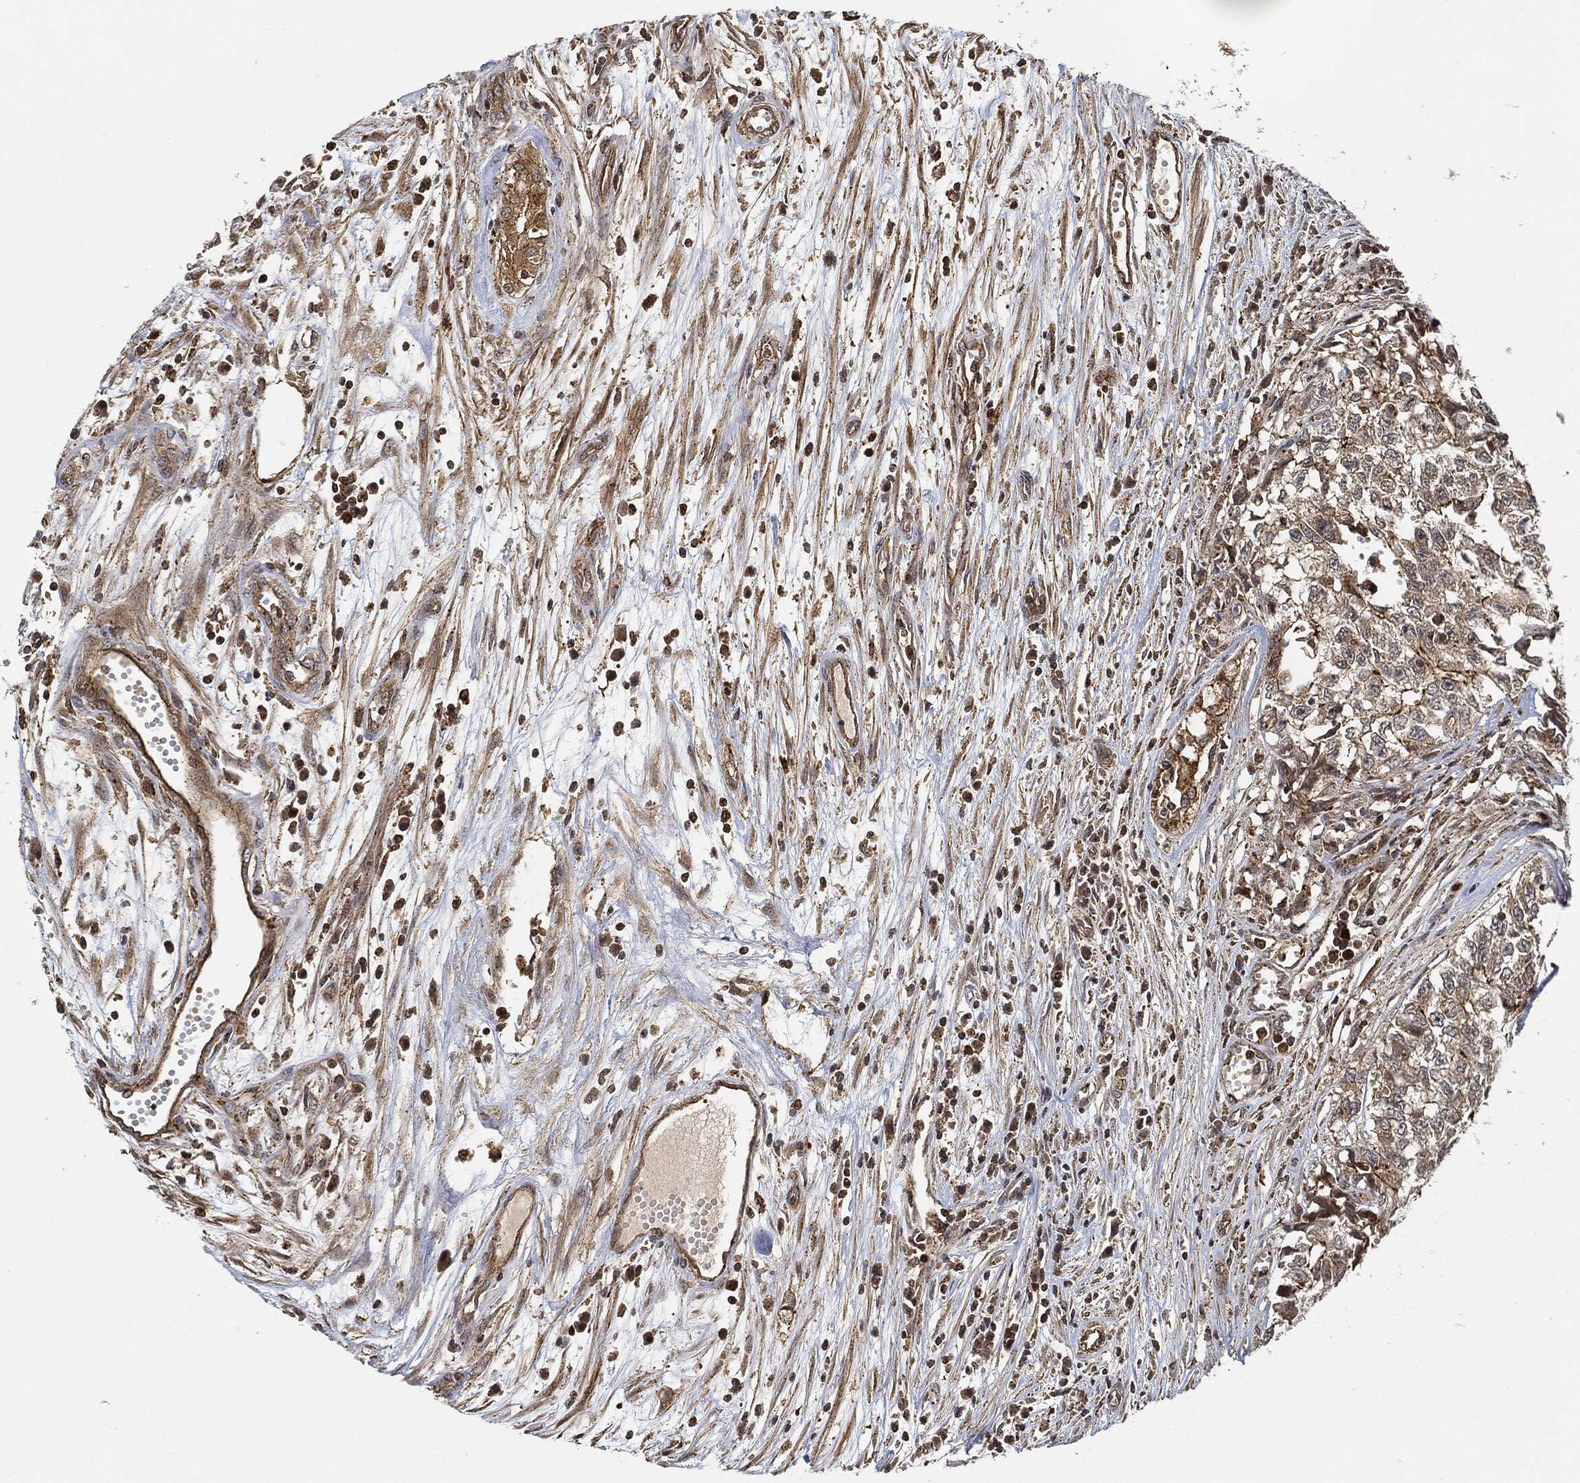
{"staining": {"intensity": "moderate", "quantity": "<25%", "location": "cytoplasmic/membranous"}, "tissue": "testis cancer", "cell_type": "Tumor cells", "image_type": "cancer", "snomed": [{"axis": "morphology", "description": "Seminoma, NOS"}, {"axis": "morphology", "description": "Carcinoma, Embryonal, NOS"}, {"axis": "topography", "description": "Testis"}], "caption": "An immunohistochemistry photomicrograph of neoplastic tissue is shown. Protein staining in brown highlights moderate cytoplasmic/membranous positivity in embryonal carcinoma (testis) within tumor cells.", "gene": "MAP3K3", "patient": {"sex": "male", "age": 22}}